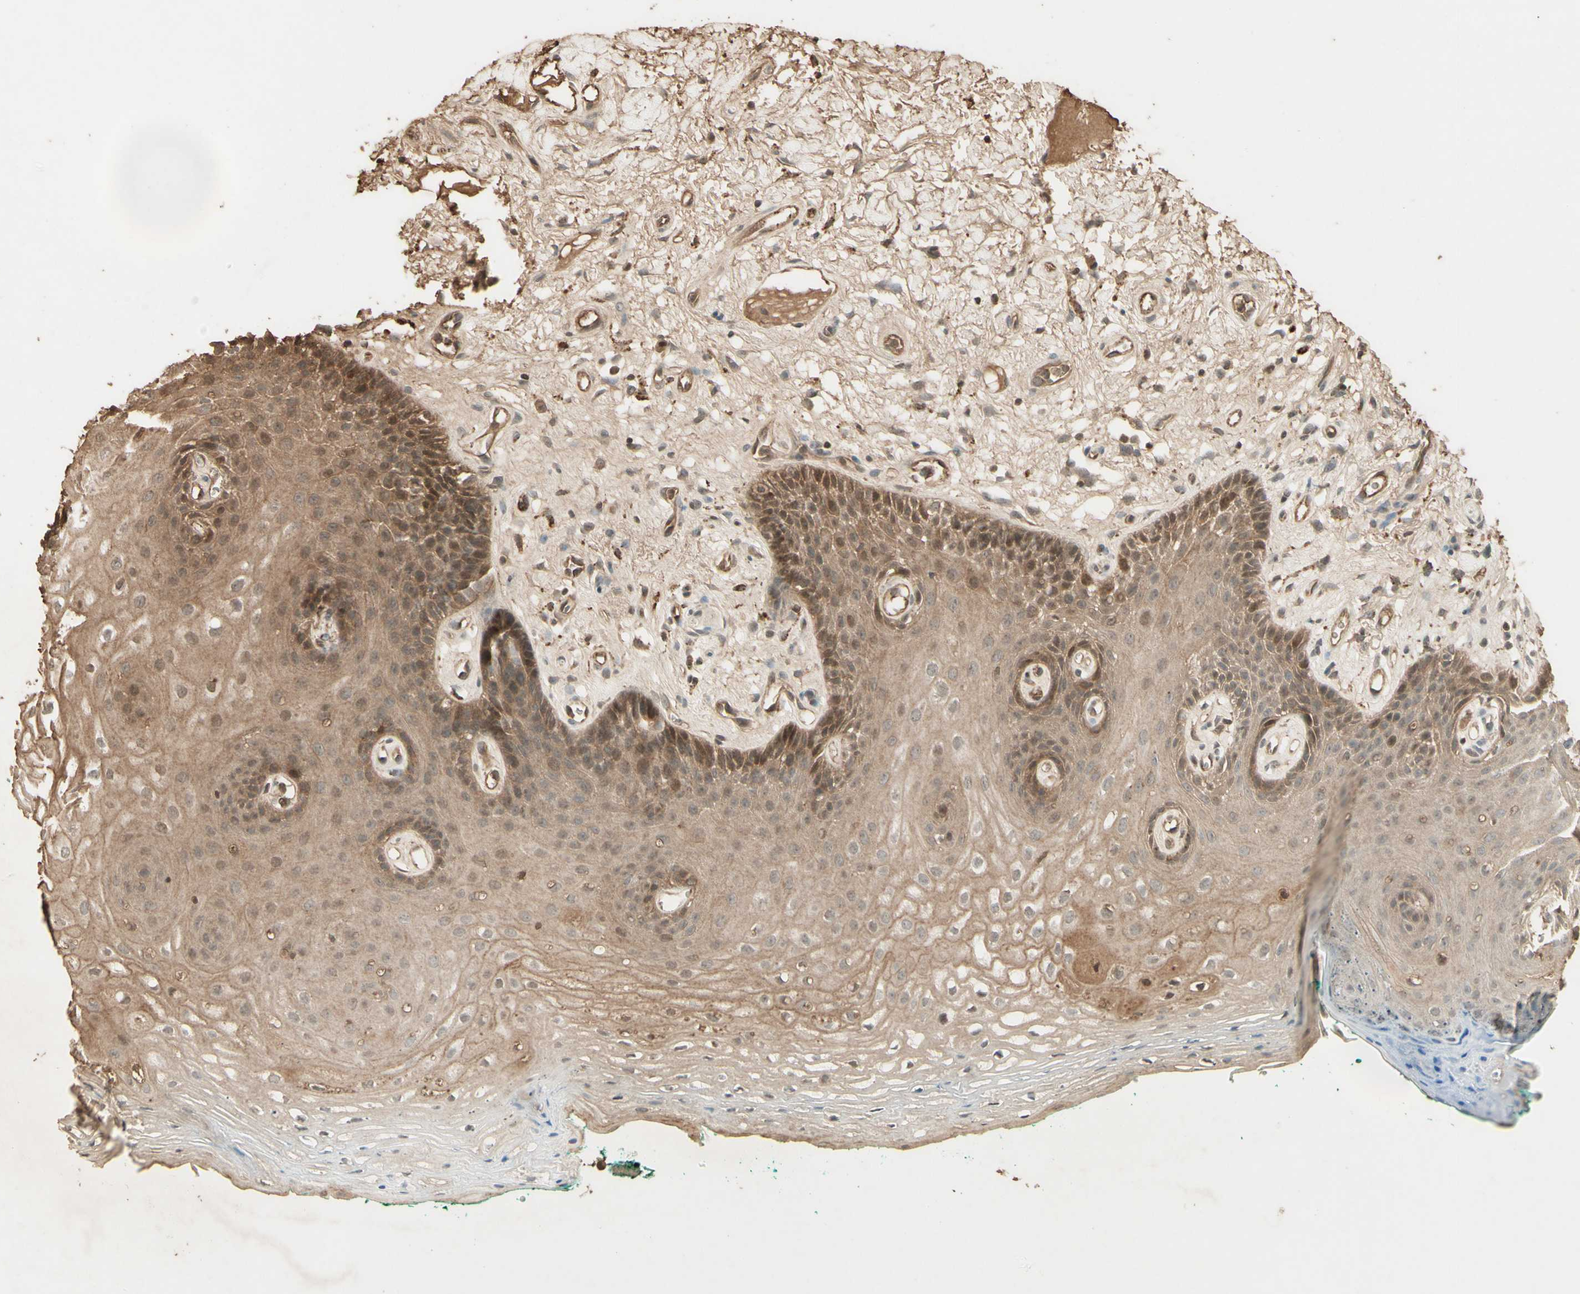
{"staining": {"intensity": "moderate", "quantity": ">75%", "location": "cytoplasmic/membranous"}, "tissue": "oral mucosa", "cell_type": "Squamous epithelial cells", "image_type": "normal", "snomed": [{"axis": "morphology", "description": "Normal tissue, NOS"}, {"axis": "topography", "description": "Skeletal muscle"}, {"axis": "topography", "description": "Oral tissue"}, {"axis": "topography", "description": "Peripheral nerve tissue"}], "caption": "The image exhibits staining of benign oral mucosa, revealing moderate cytoplasmic/membranous protein staining (brown color) within squamous epithelial cells.", "gene": "SMAD9", "patient": {"sex": "female", "age": 84}}